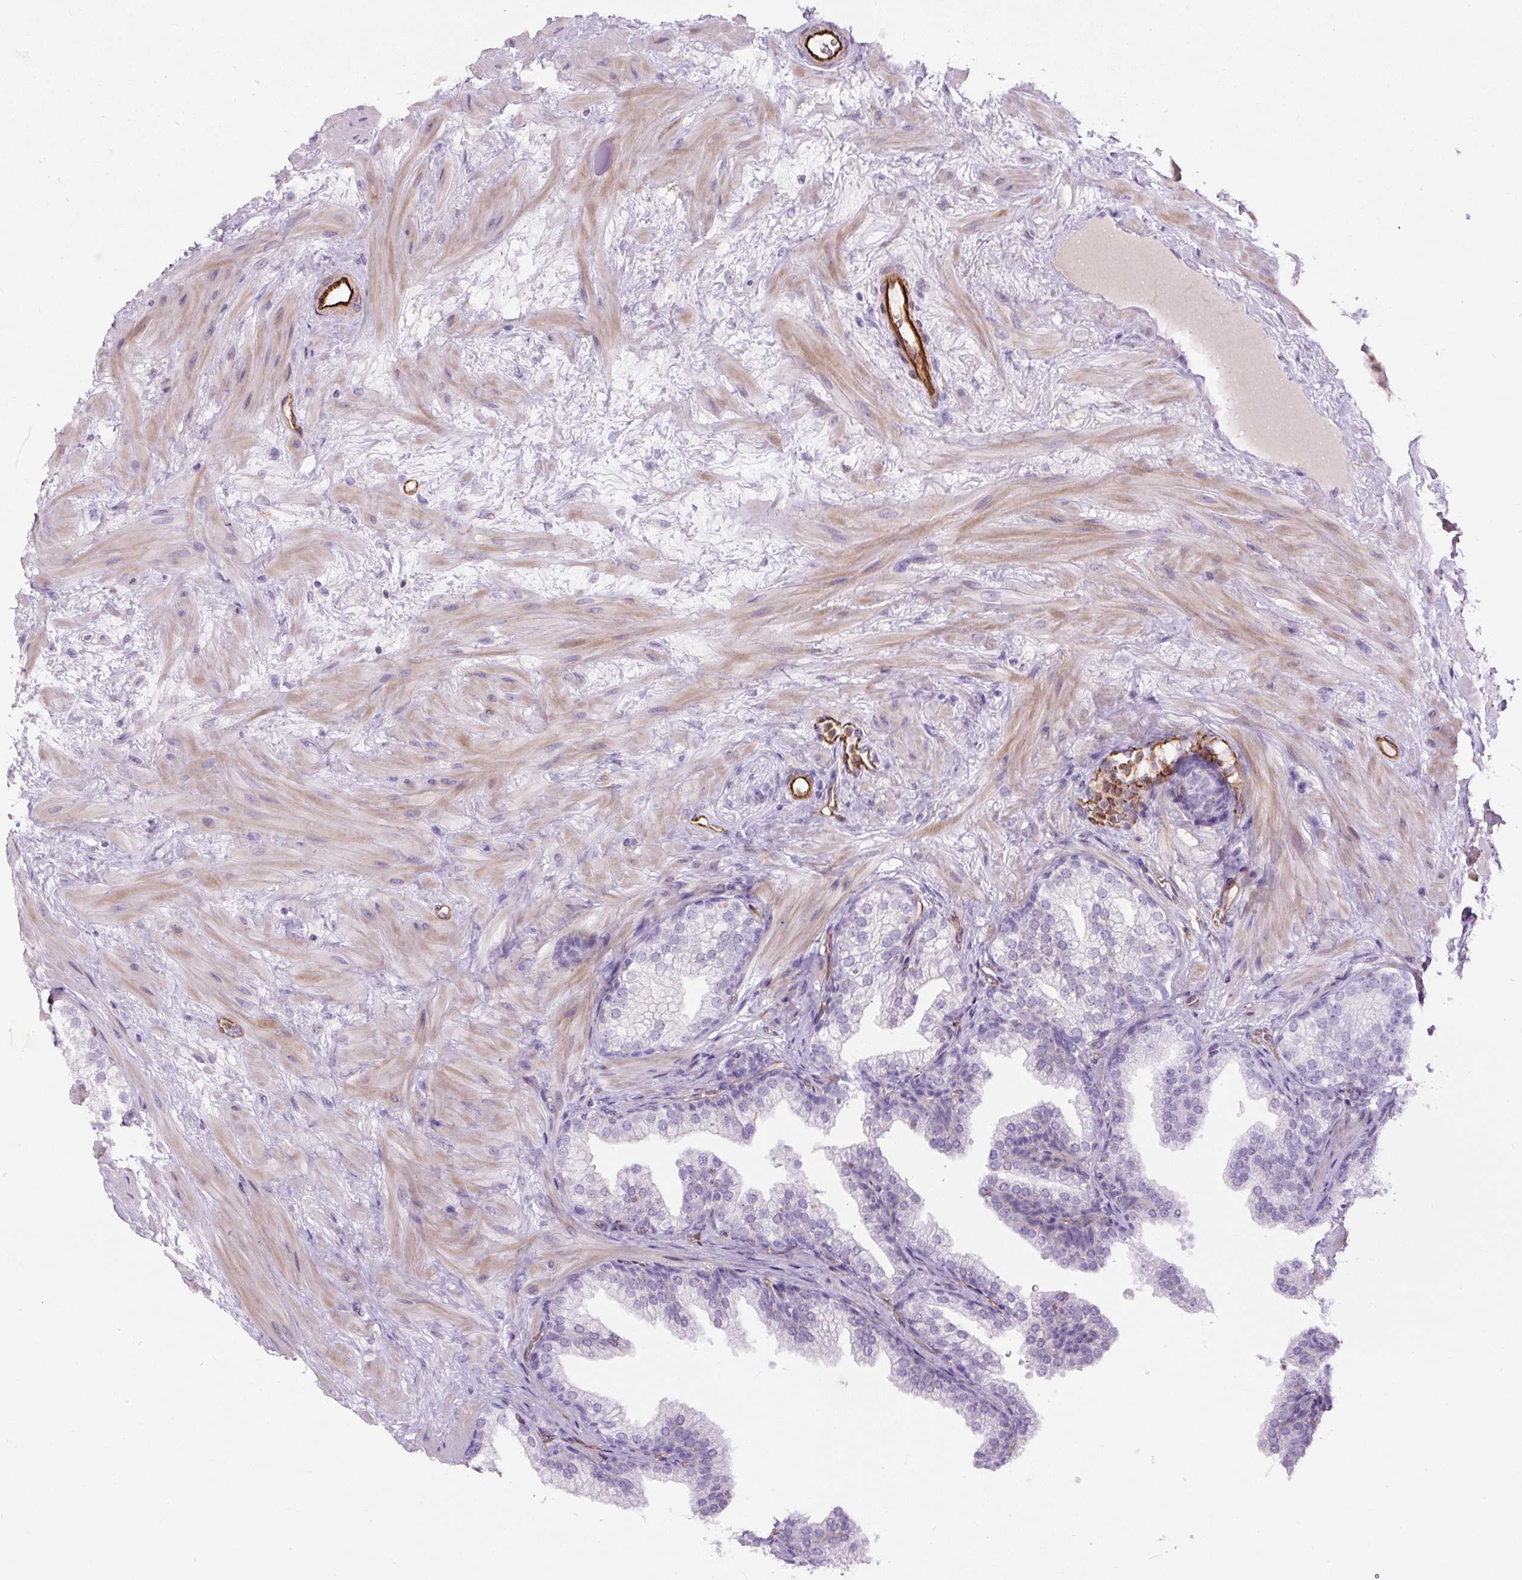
{"staining": {"intensity": "negative", "quantity": "none", "location": "none"}, "tissue": "prostate", "cell_type": "Glandular cells", "image_type": "normal", "snomed": [{"axis": "morphology", "description": "Normal tissue, NOS"}, {"axis": "topography", "description": "Prostate"}], "caption": "Glandular cells are negative for brown protein staining in normal prostate. Nuclei are stained in blue.", "gene": "B3GALT5", "patient": {"sex": "male", "age": 37}}